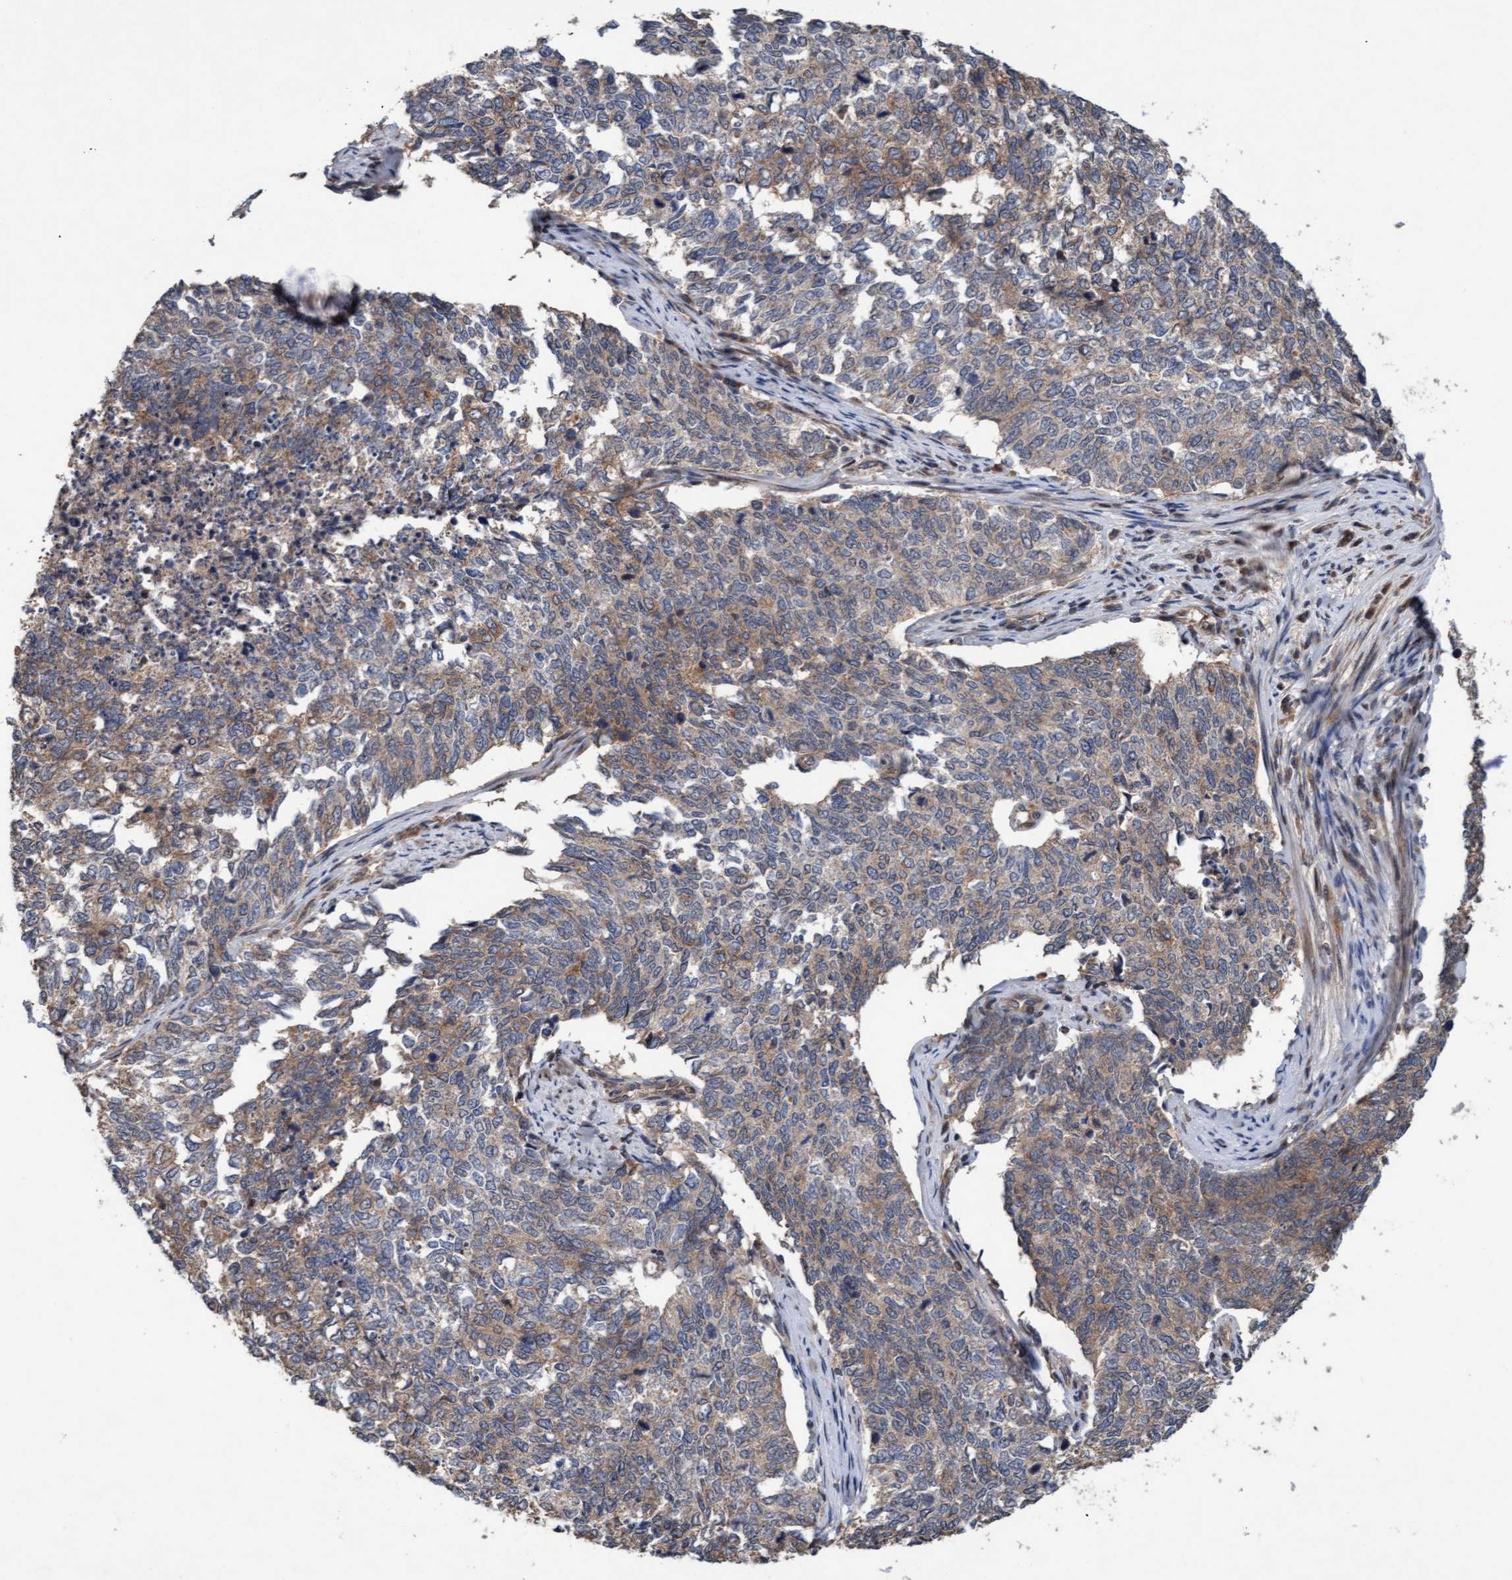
{"staining": {"intensity": "weak", "quantity": "25%-75%", "location": "cytoplasmic/membranous"}, "tissue": "cervical cancer", "cell_type": "Tumor cells", "image_type": "cancer", "snomed": [{"axis": "morphology", "description": "Squamous cell carcinoma, NOS"}, {"axis": "topography", "description": "Cervix"}], "caption": "Cervical cancer tissue demonstrates weak cytoplasmic/membranous expression in about 25%-75% of tumor cells", "gene": "MLXIP", "patient": {"sex": "female", "age": 63}}